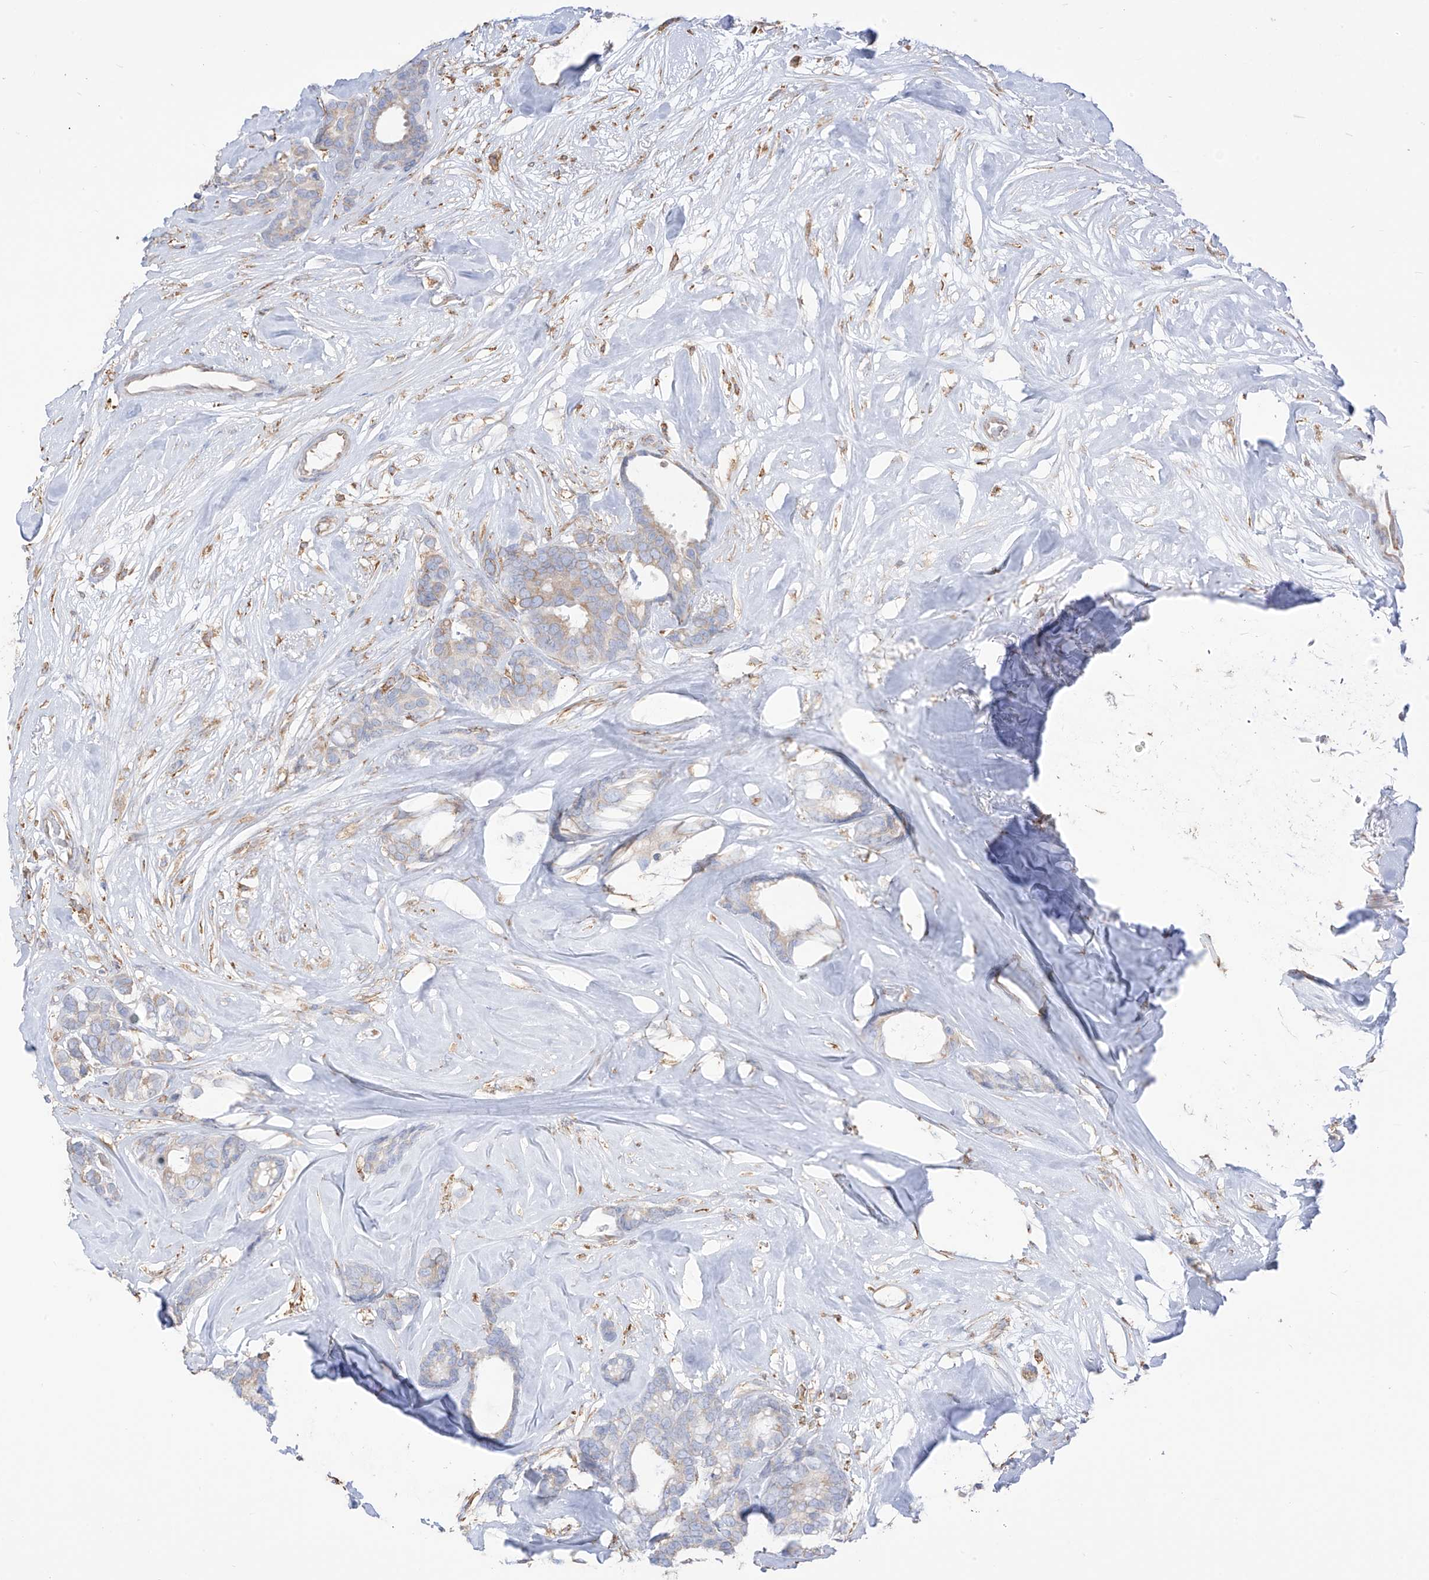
{"staining": {"intensity": "weak", "quantity": "<25%", "location": "cytoplasmic/membranous"}, "tissue": "breast cancer", "cell_type": "Tumor cells", "image_type": "cancer", "snomed": [{"axis": "morphology", "description": "Duct carcinoma"}, {"axis": "topography", "description": "Breast"}], "caption": "This photomicrograph is of intraductal carcinoma (breast) stained with immunohistochemistry to label a protein in brown with the nuclei are counter-stained blue. There is no staining in tumor cells.", "gene": "PDIA6", "patient": {"sex": "female", "age": 87}}